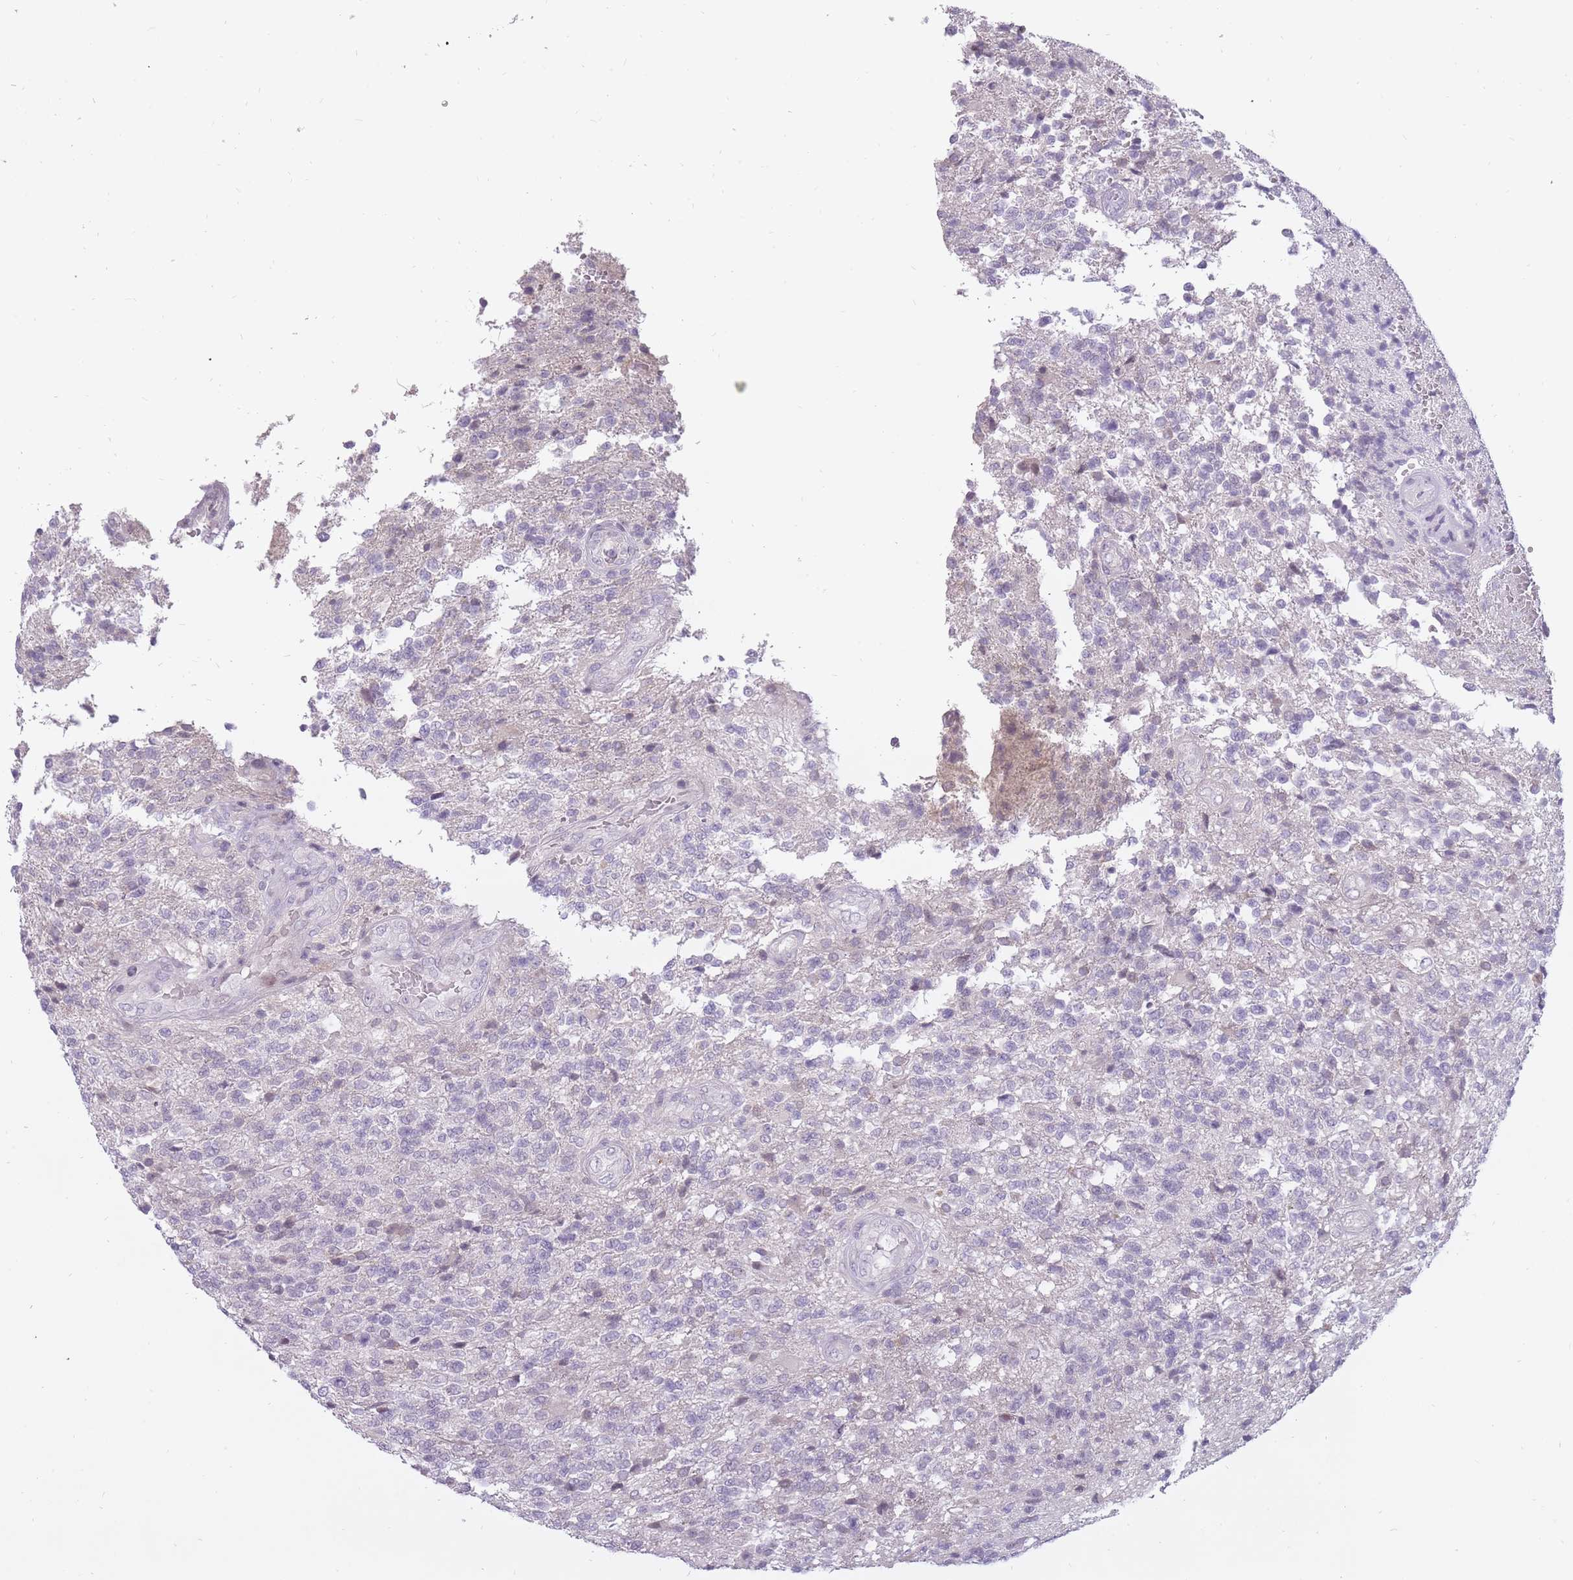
{"staining": {"intensity": "negative", "quantity": "none", "location": "none"}, "tissue": "glioma", "cell_type": "Tumor cells", "image_type": "cancer", "snomed": [{"axis": "morphology", "description": "Glioma, malignant, High grade"}, {"axis": "topography", "description": "Brain"}], "caption": "The IHC histopathology image has no significant positivity in tumor cells of glioma tissue.", "gene": "POMZP3", "patient": {"sex": "male", "age": 56}}